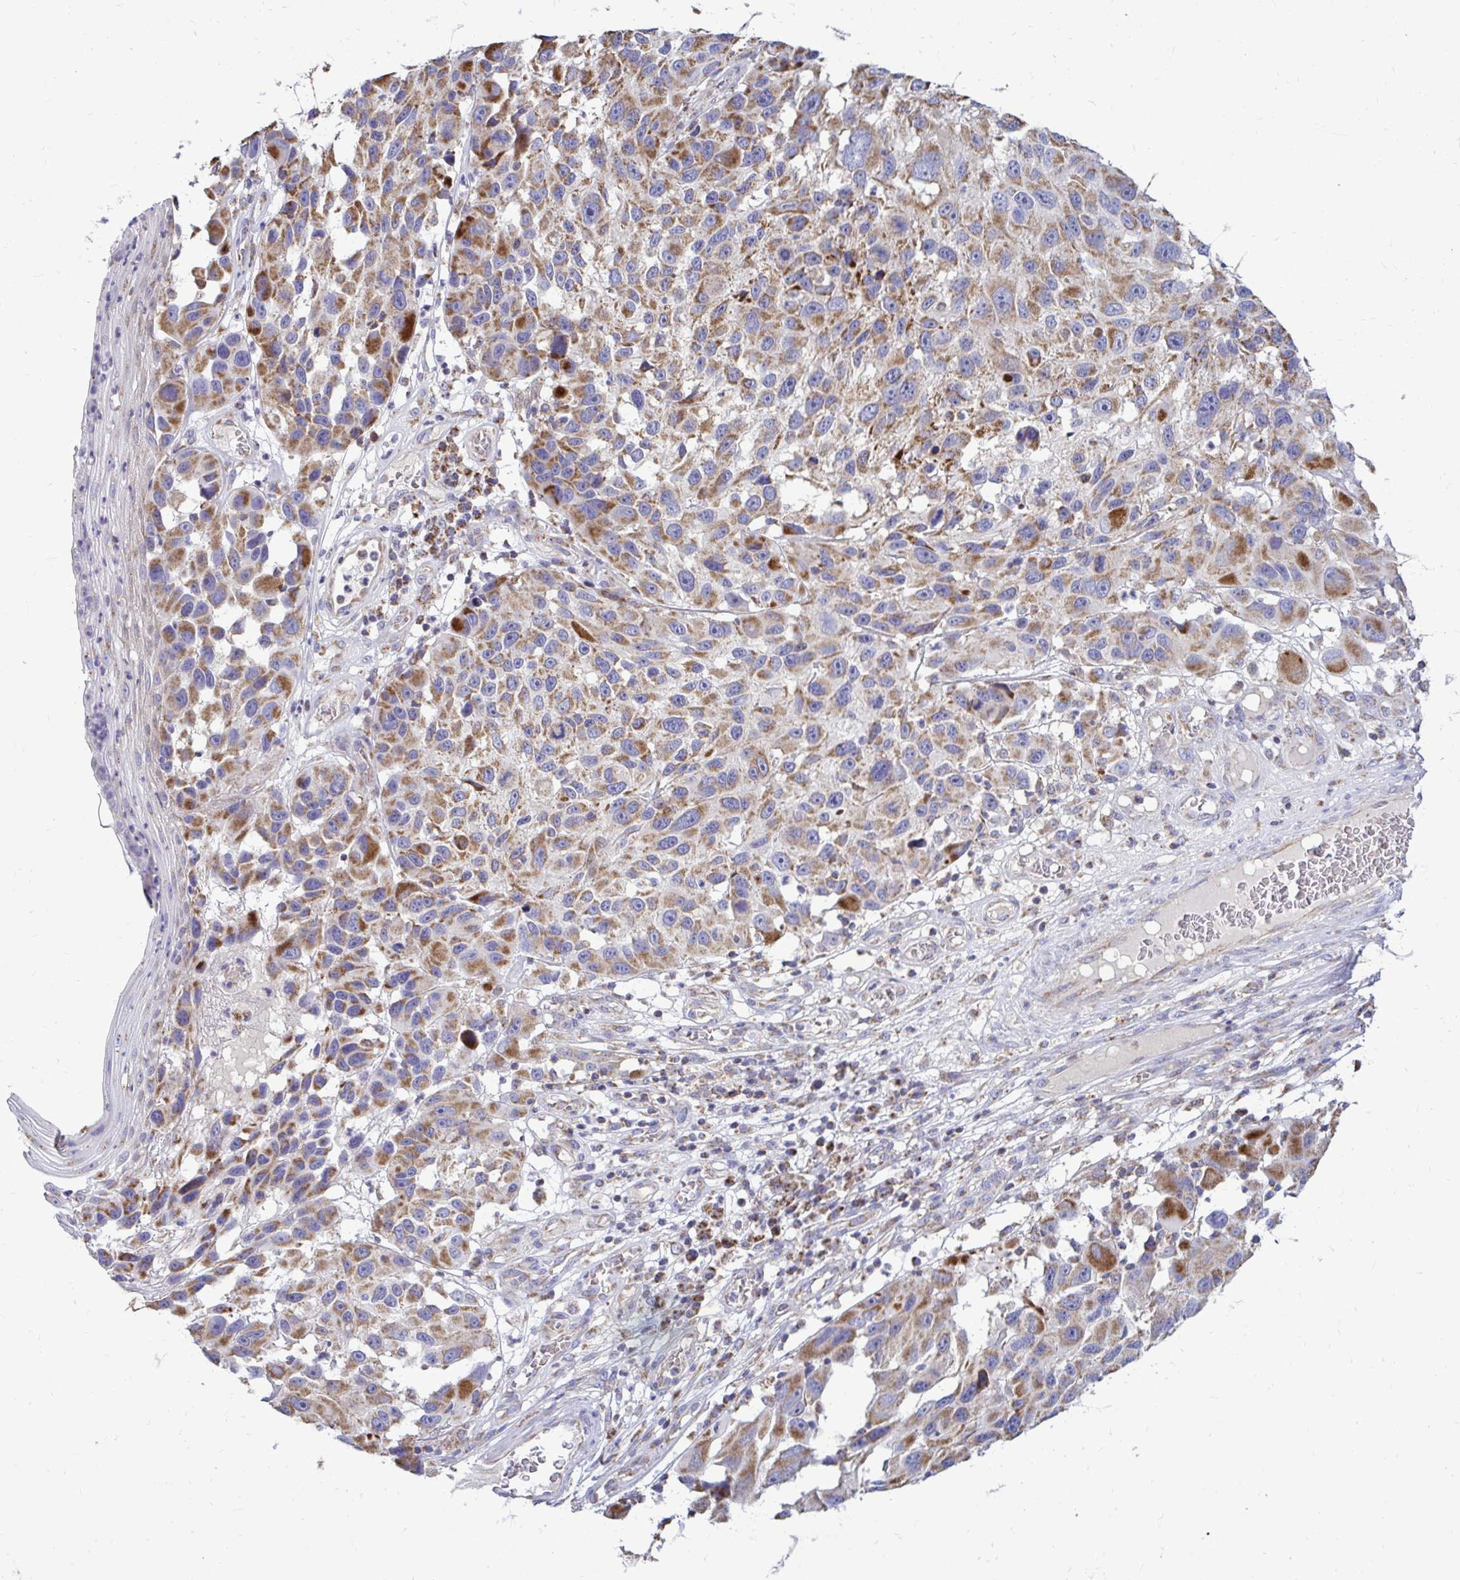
{"staining": {"intensity": "moderate", "quantity": ">75%", "location": "cytoplasmic/membranous"}, "tissue": "melanoma", "cell_type": "Tumor cells", "image_type": "cancer", "snomed": [{"axis": "morphology", "description": "Malignant melanoma, NOS"}, {"axis": "topography", "description": "Skin"}], "caption": "Melanoma stained with a brown dye exhibits moderate cytoplasmic/membranous positive positivity in approximately >75% of tumor cells.", "gene": "OR10R2", "patient": {"sex": "male", "age": 53}}